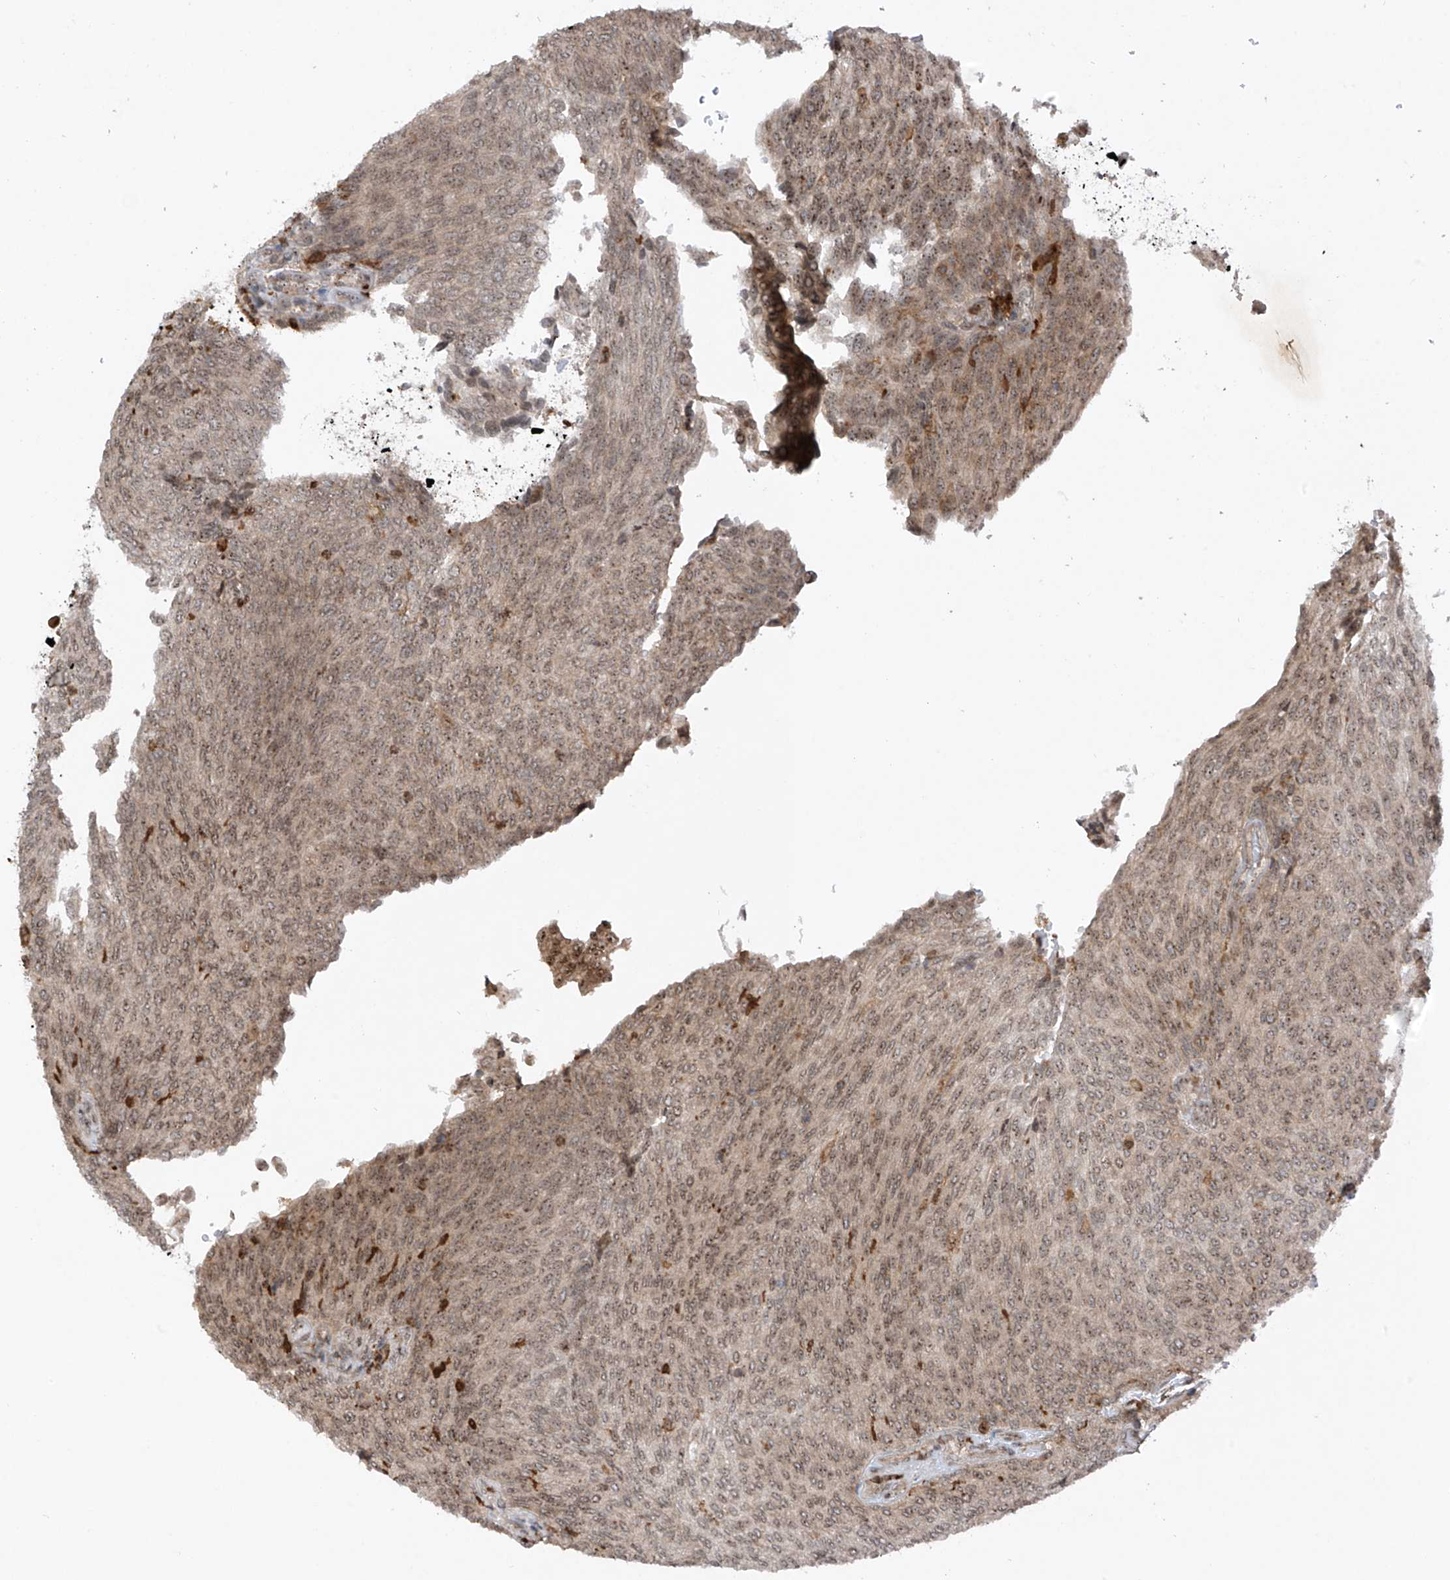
{"staining": {"intensity": "weak", "quantity": "<25%", "location": "nuclear"}, "tissue": "urothelial cancer", "cell_type": "Tumor cells", "image_type": "cancer", "snomed": [{"axis": "morphology", "description": "Urothelial carcinoma, Low grade"}, {"axis": "topography", "description": "Urinary bladder"}], "caption": "The photomicrograph demonstrates no staining of tumor cells in urothelial cancer. (DAB immunohistochemistry visualized using brightfield microscopy, high magnification).", "gene": "REPIN1", "patient": {"sex": "female", "age": 79}}